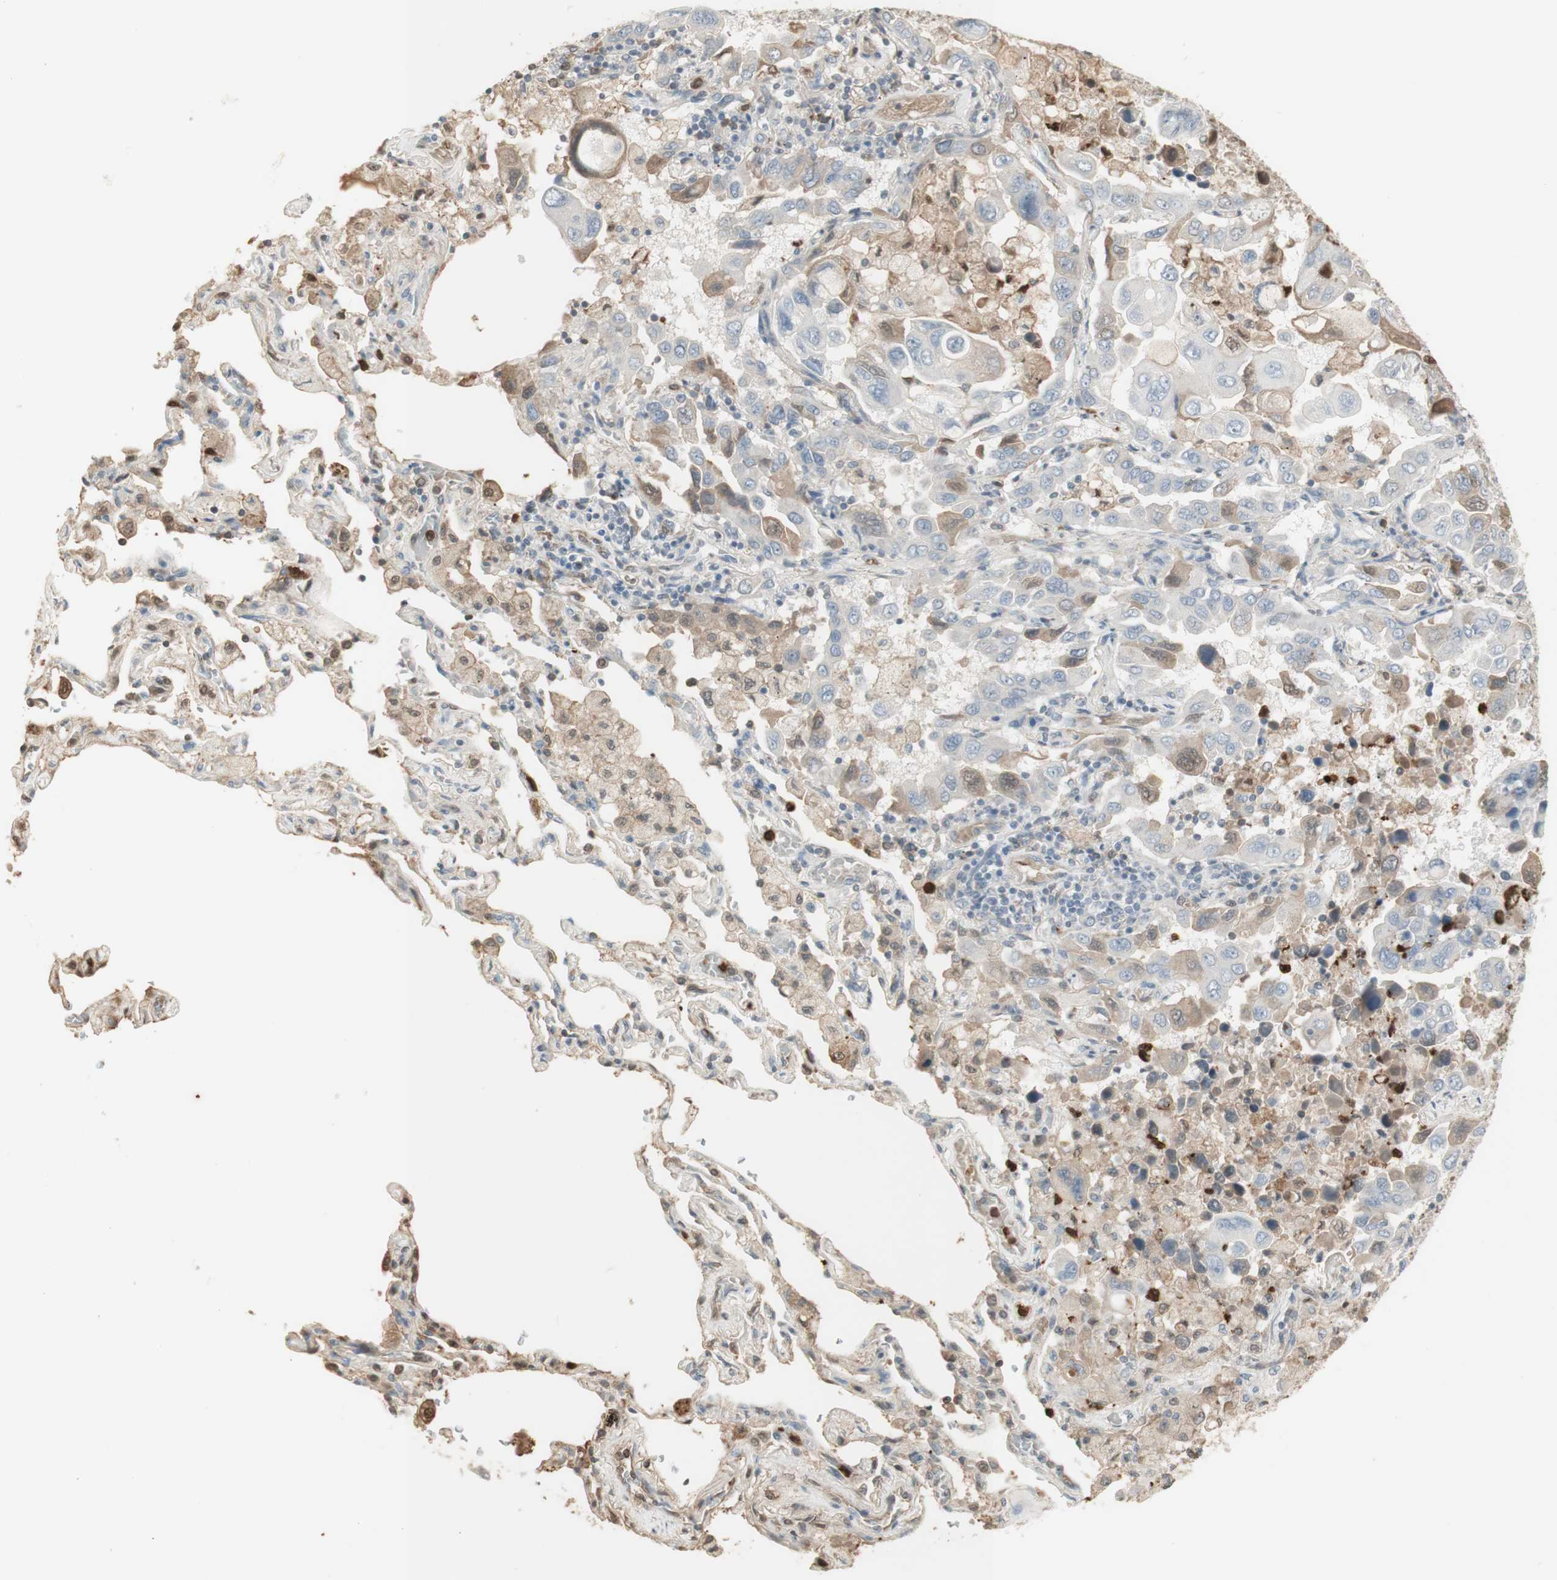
{"staining": {"intensity": "weak", "quantity": "25%-75%", "location": "cytoplasmic/membranous,nuclear"}, "tissue": "lung cancer", "cell_type": "Tumor cells", "image_type": "cancer", "snomed": [{"axis": "morphology", "description": "Adenocarcinoma, NOS"}, {"axis": "topography", "description": "Lung"}], "caption": "Immunohistochemistry (DAB (3,3'-diaminobenzidine)) staining of human lung cancer shows weak cytoplasmic/membranous and nuclear protein staining in approximately 25%-75% of tumor cells.", "gene": "NID1", "patient": {"sex": "male", "age": 64}}